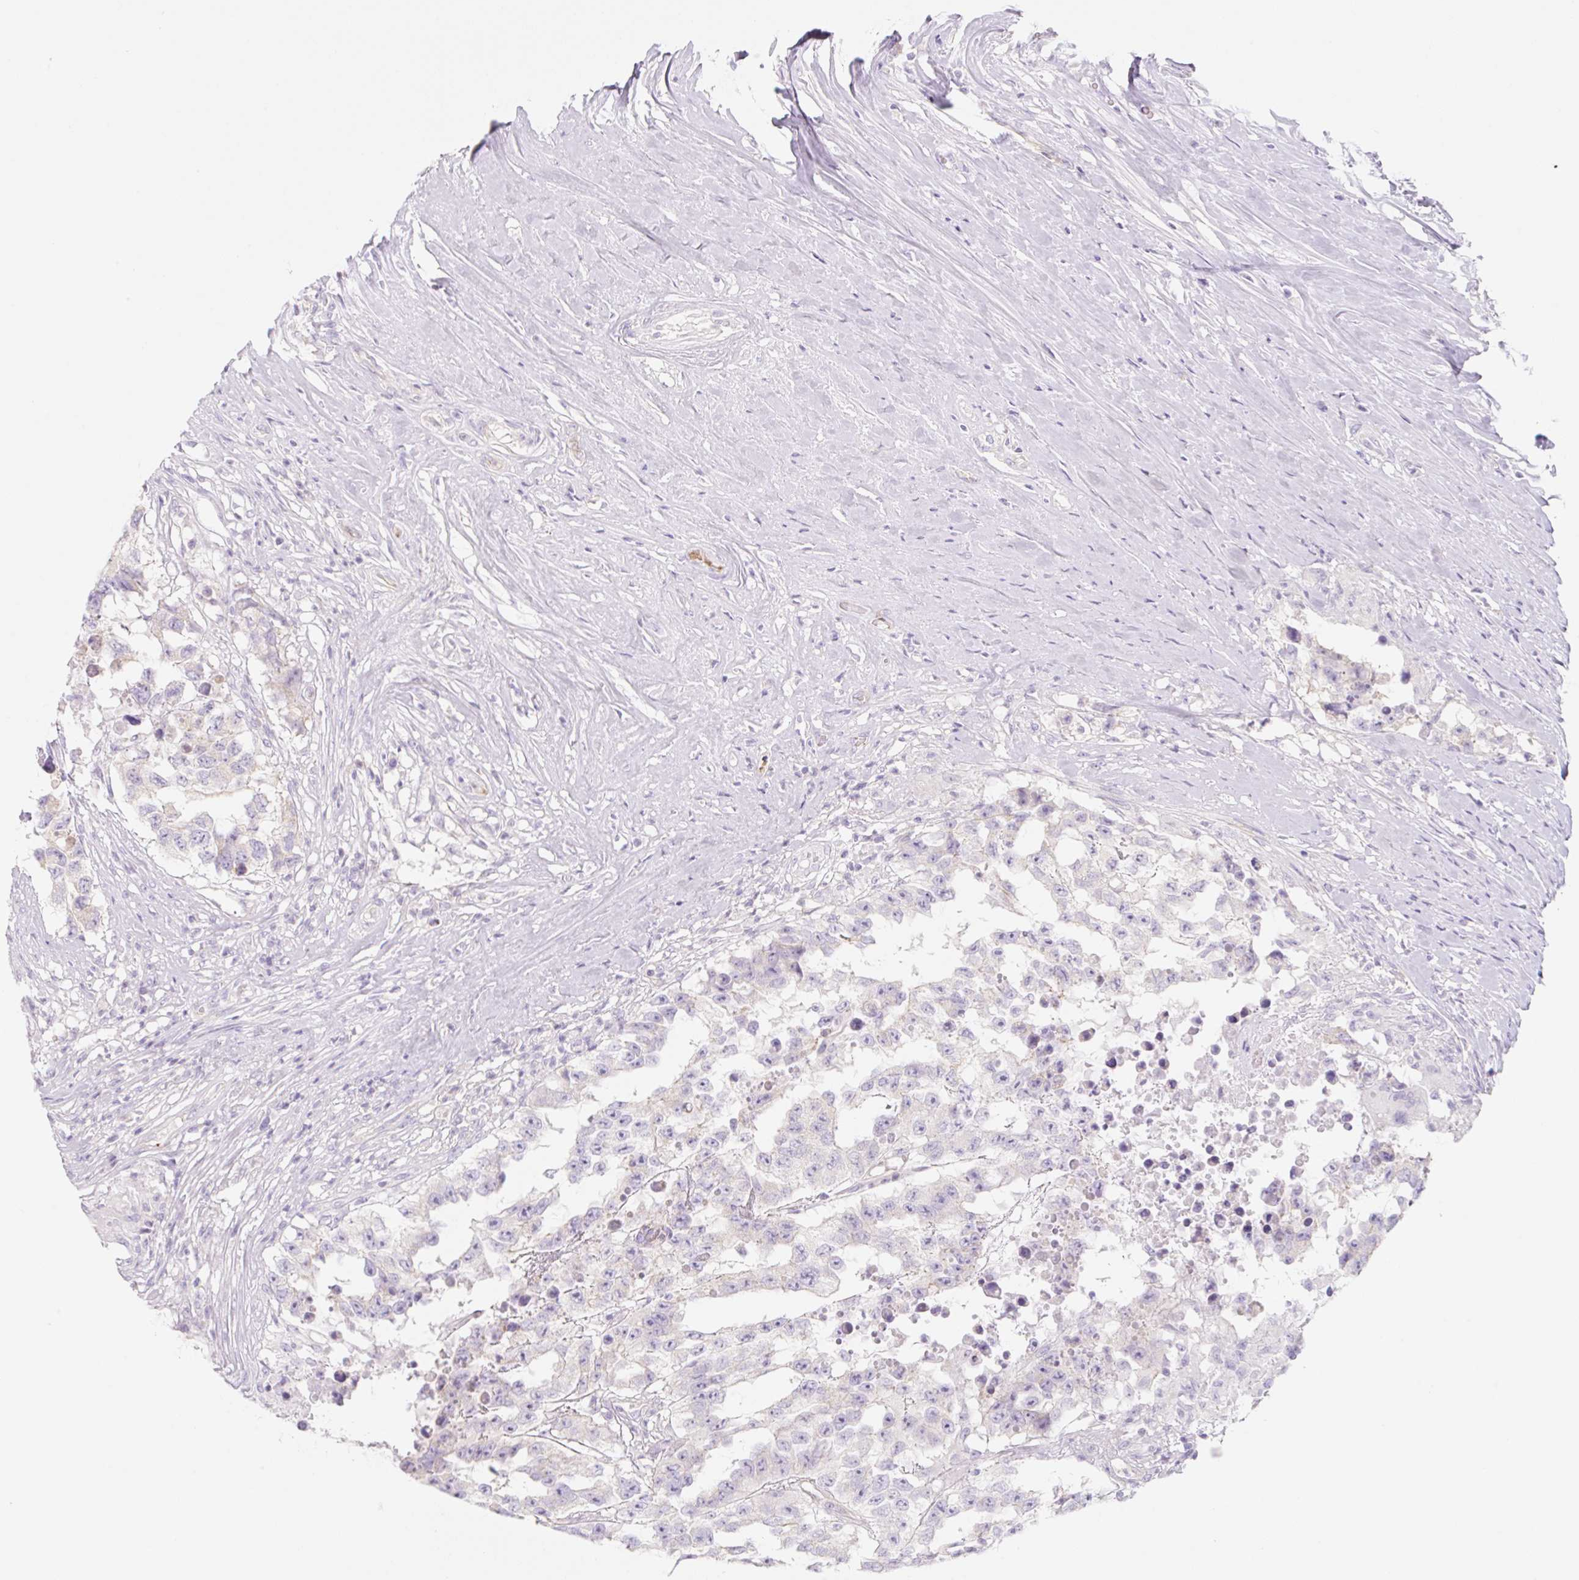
{"staining": {"intensity": "negative", "quantity": "none", "location": "none"}, "tissue": "testis cancer", "cell_type": "Tumor cells", "image_type": "cancer", "snomed": [{"axis": "morphology", "description": "Carcinoma, Embryonal, NOS"}, {"axis": "topography", "description": "Testis"}], "caption": "Tumor cells show no significant protein staining in testis cancer.", "gene": "LYVE1", "patient": {"sex": "male", "age": 83}}